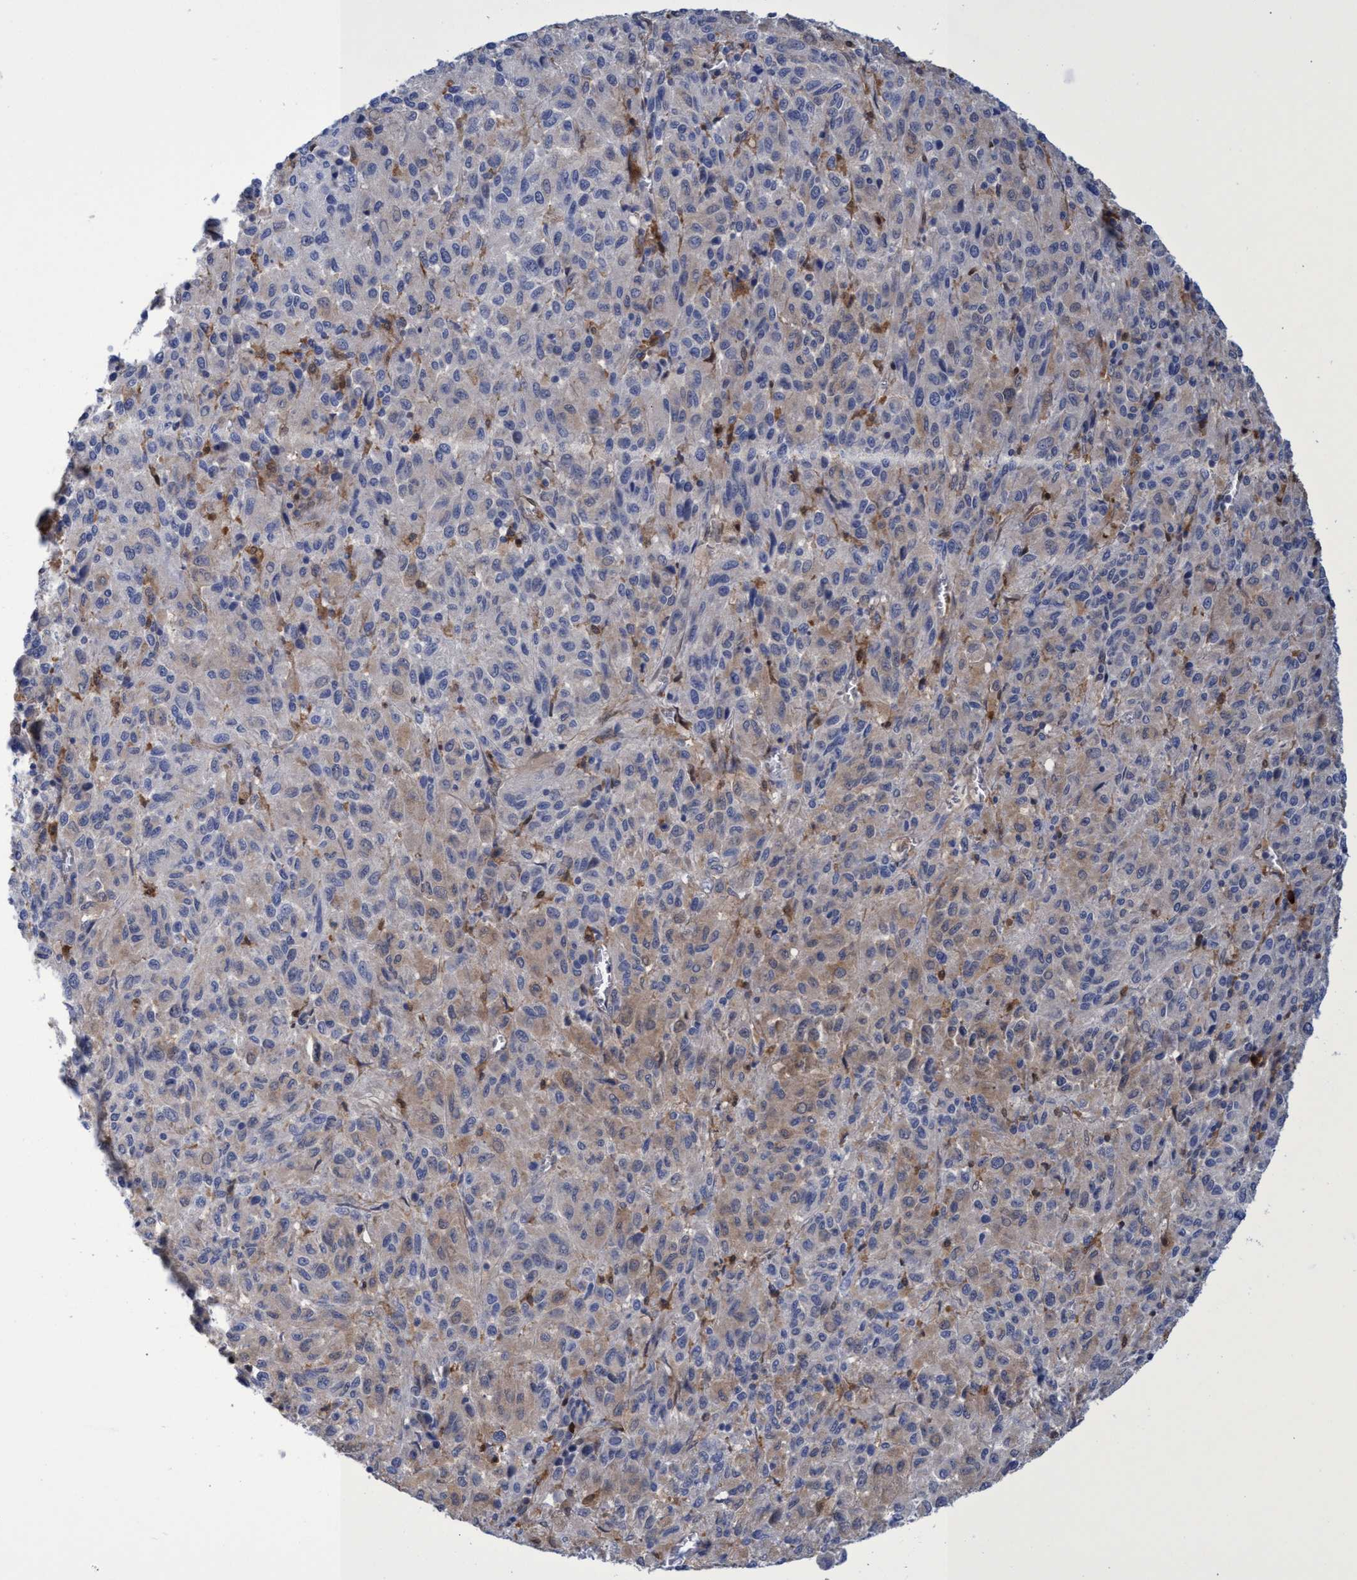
{"staining": {"intensity": "weak", "quantity": "<25%", "location": "cytoplasmic/membranous"}, "tissue": "melanoma", "cell_type": "Tumor cells", "image_type": "cancer", "snomed": [{"axis": "morphology", "description": "Malignant melanoma, Metastatic site"}, {"axis": "topography", "description": "Lung"}], "caption": "Tumor cells are negative for protein expression in human malignant melanoma (metastatic site). (Brightfield microscopy of DAB (3,3'-diaminobenzidine) IHC at high magnification).", "gene": "PNPO", "patient": {"sex": "male", "age": 64}}